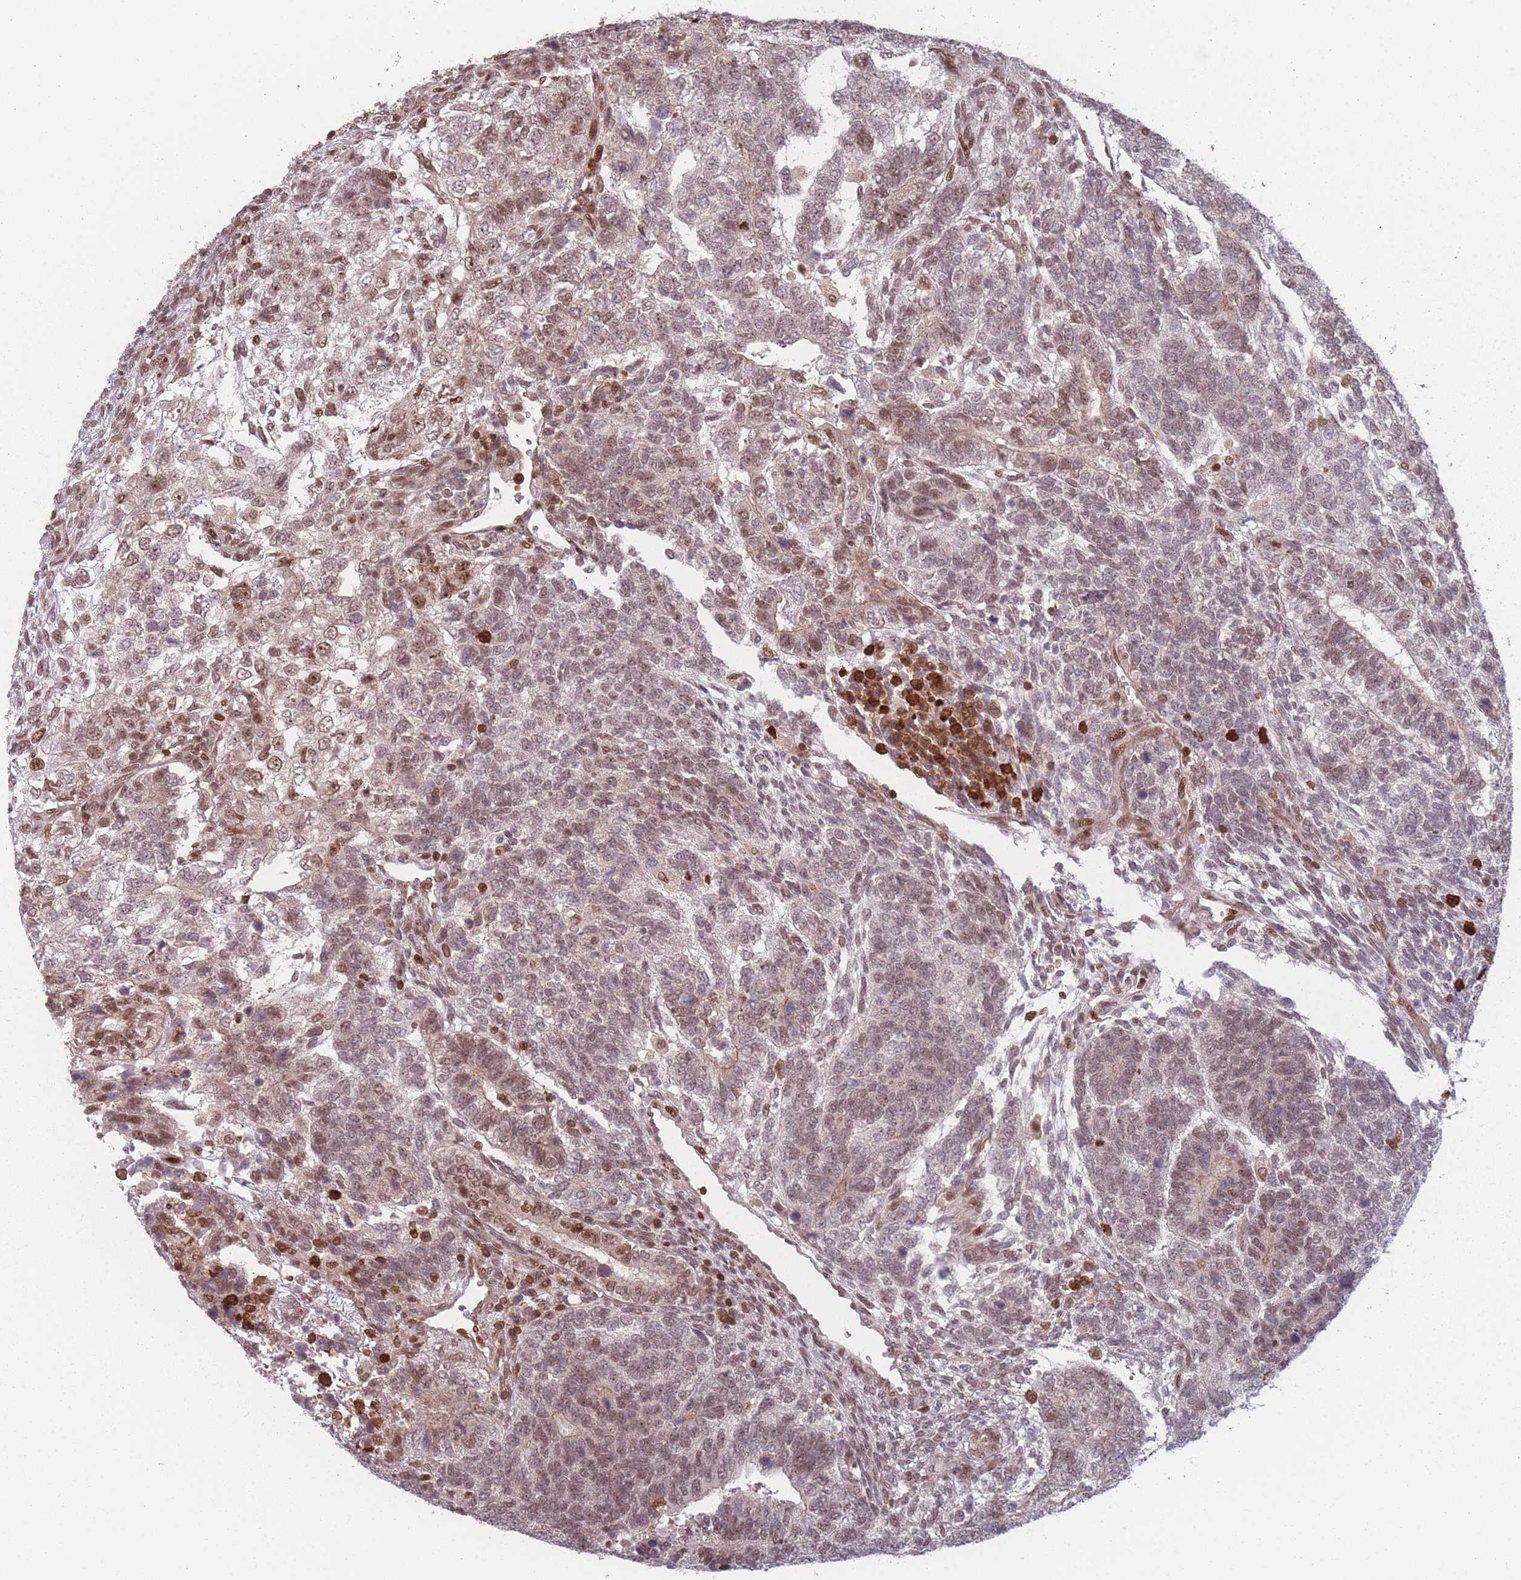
{"staining": {"intensity": "moderate", "quantity": ">75%", "location": "nuclear"}, "tissue": "testis cancer", "cell_type": "Tumor cells", "image_type": "cancer", "snomed": [{"axis": "morphology", "description": "Carcinoma, Embryonal, NOS"}, {"axis": "topography", "description": "Testis"}], "caption": "Embryonal carcinoma (testis) stained with a protein marker displays moderate staining in tumor cells.", "gene": "WDR55", "patient": {"sex": "male", "age": 23}}